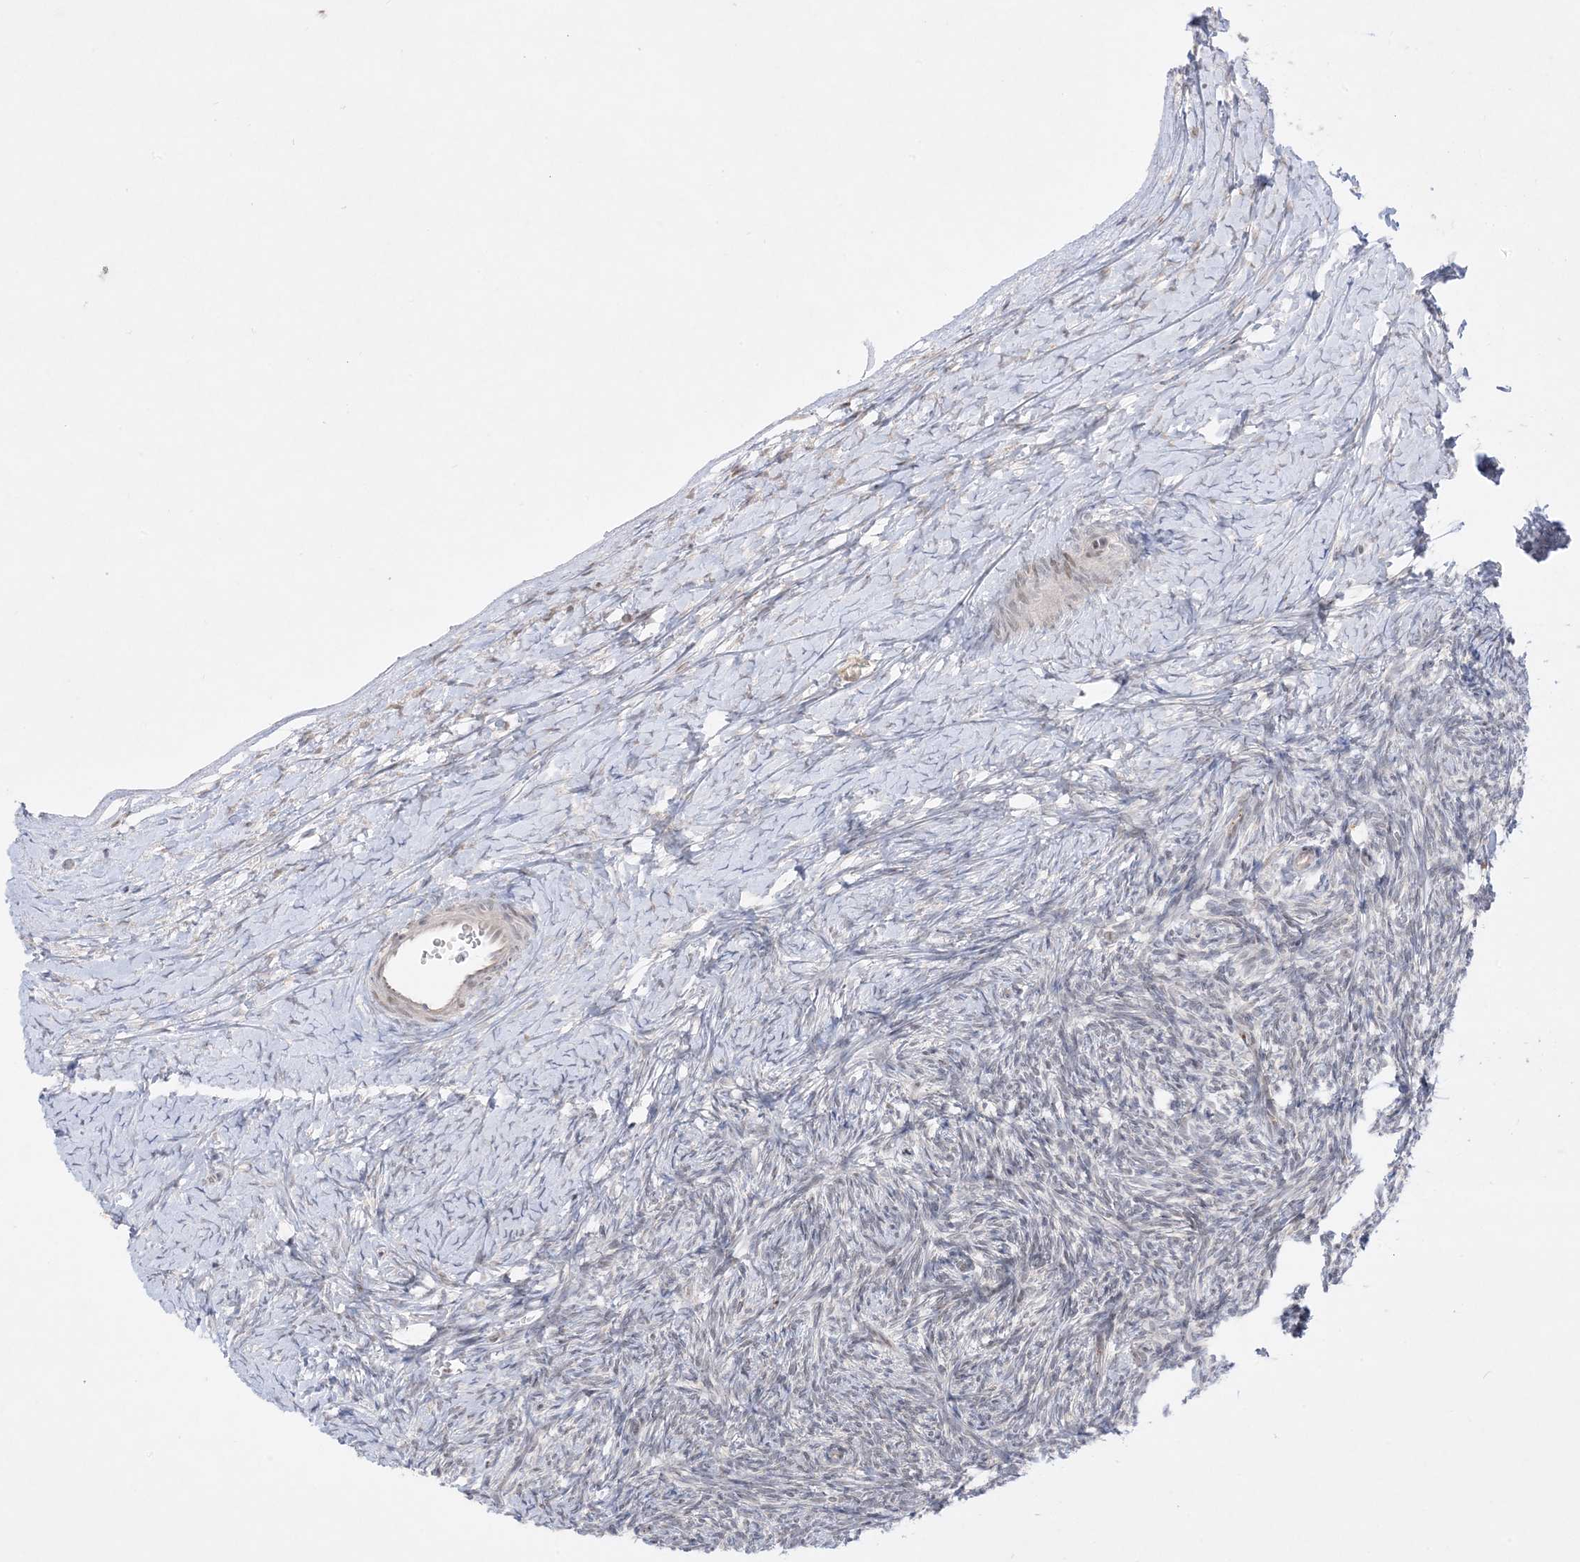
{"staining": {"intensity": "weak", "quantity": ">75%", "location": "cytoplasmic/membranous"}, "tissue": "ovary", "cell_type": "Follicle cells", "image_type": "normal", "snomed": [{"axis": "morphology", "description": "Normal tissue, NOS"}, {"axis": "morphology", "description": "Developmental malformation"}, {"axis": "topography", "description": "Ovary"}], "caption": "A high-resolution micrograph shows immunohistochemistry staining of benign ovary, which reveals weak cytoplasmic/membranous positivity in approximately >75% of follicle cells.", "gene": "PTK6", "patient": {"sex": "female", "age": 39}}